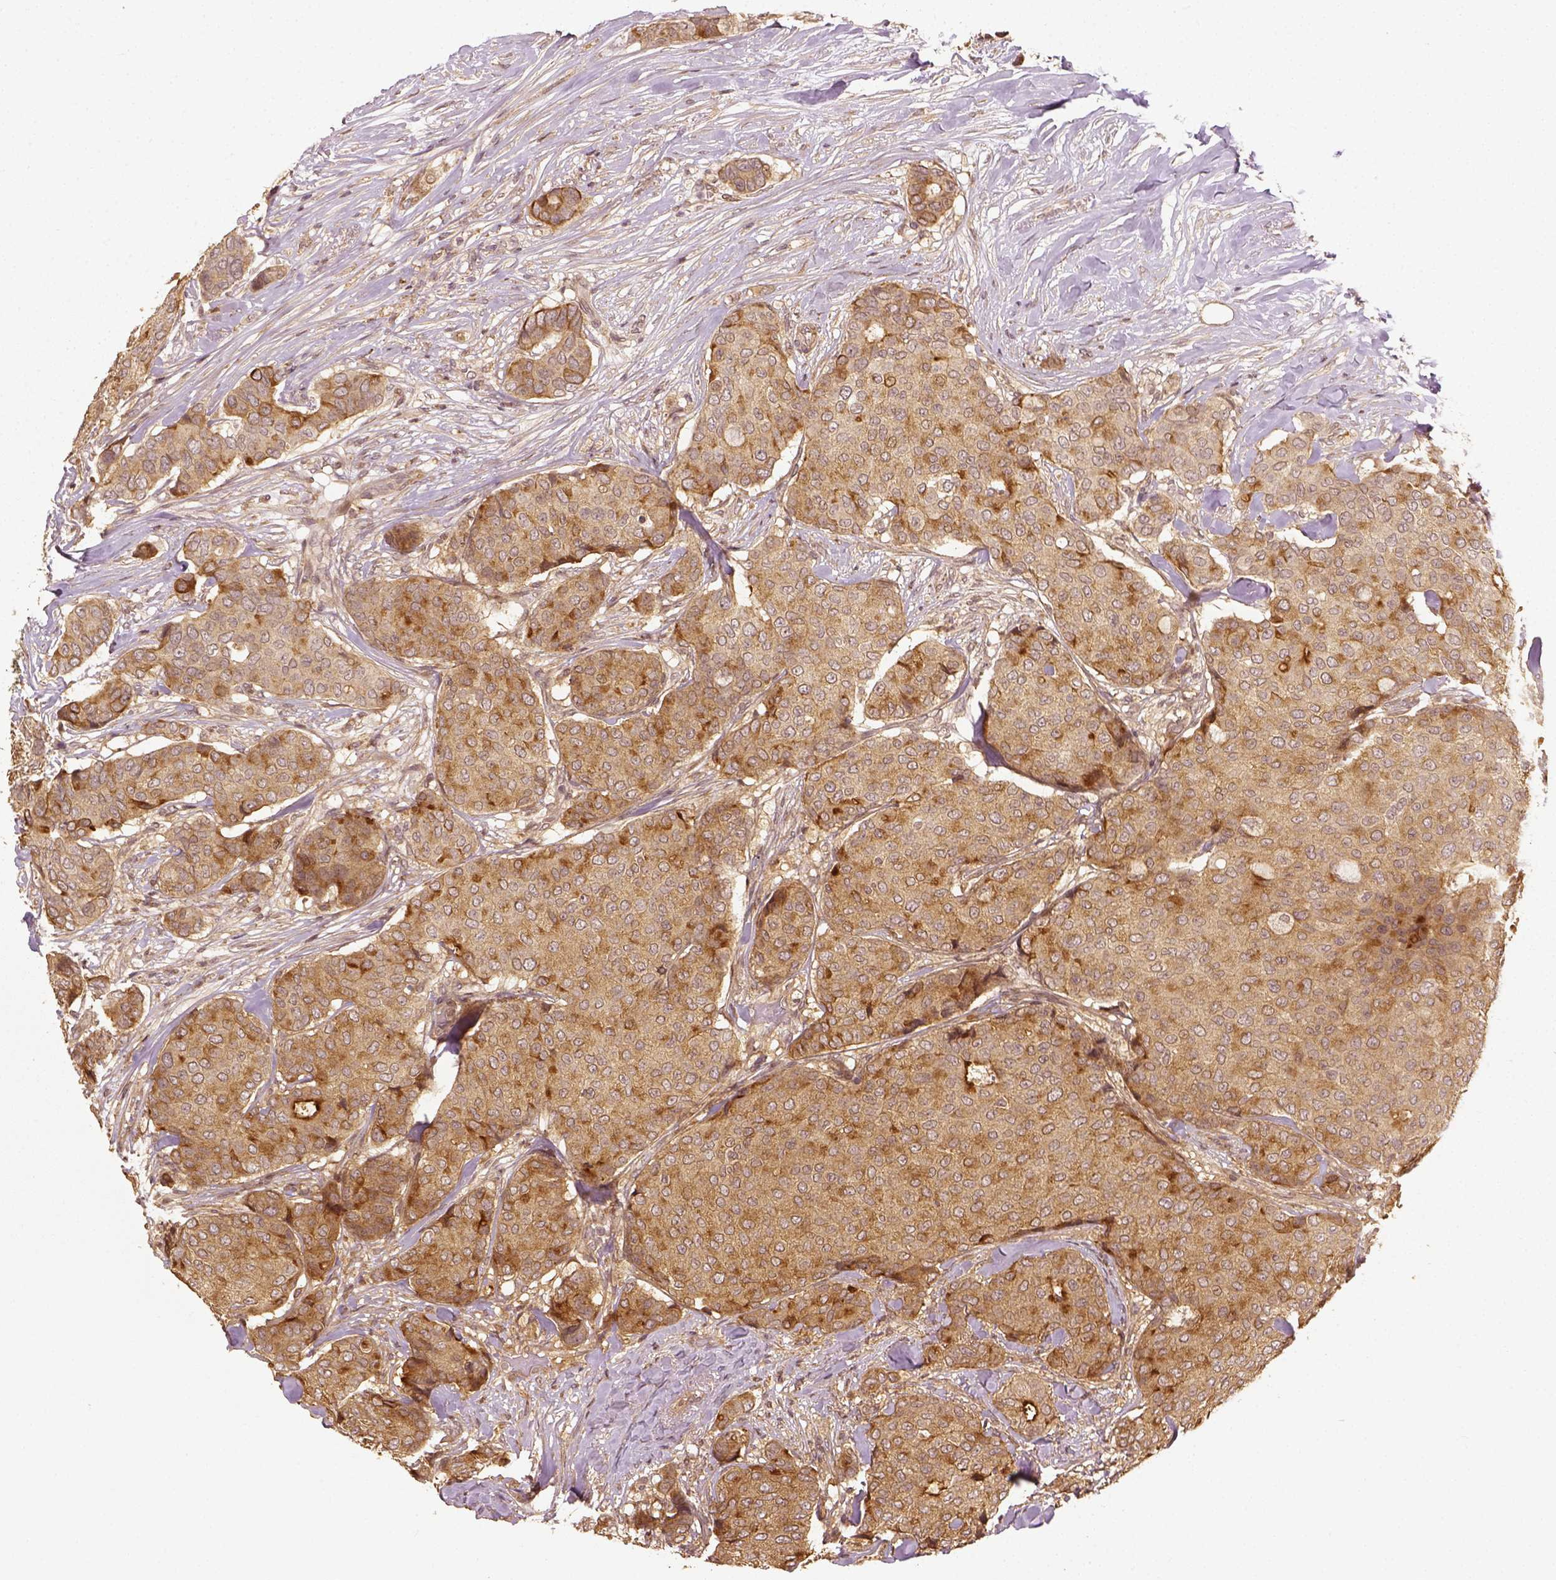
{"staining": {"intensity": "moderate", "quantity": ">75%", "location": "cytoplasmic/membranous"}, "tissue": "breast cancer", "cell_type": "Tumor cells", "image_type": "cancer", "snomed": [{"axis": "morphology", "description": "Duct carcinoma"}, {"axis": "topography", "description": "Breast"}], "caption": "Immunohistochemistry (IHC) staining of infiltrating ductal carcinoma (breast), which demonstrates medium levels of moderate cytoplasmic/membranous expression in about >75% of tumor cells indicating moderate cytoplasmic/membranous protein expression. The staining was performed using DAB (brown) for protein detection and nuclei were counterstained in hematoxylin (blue).", "gene": "VEGFA", "patient": {"sex": "female", "age": 75}}